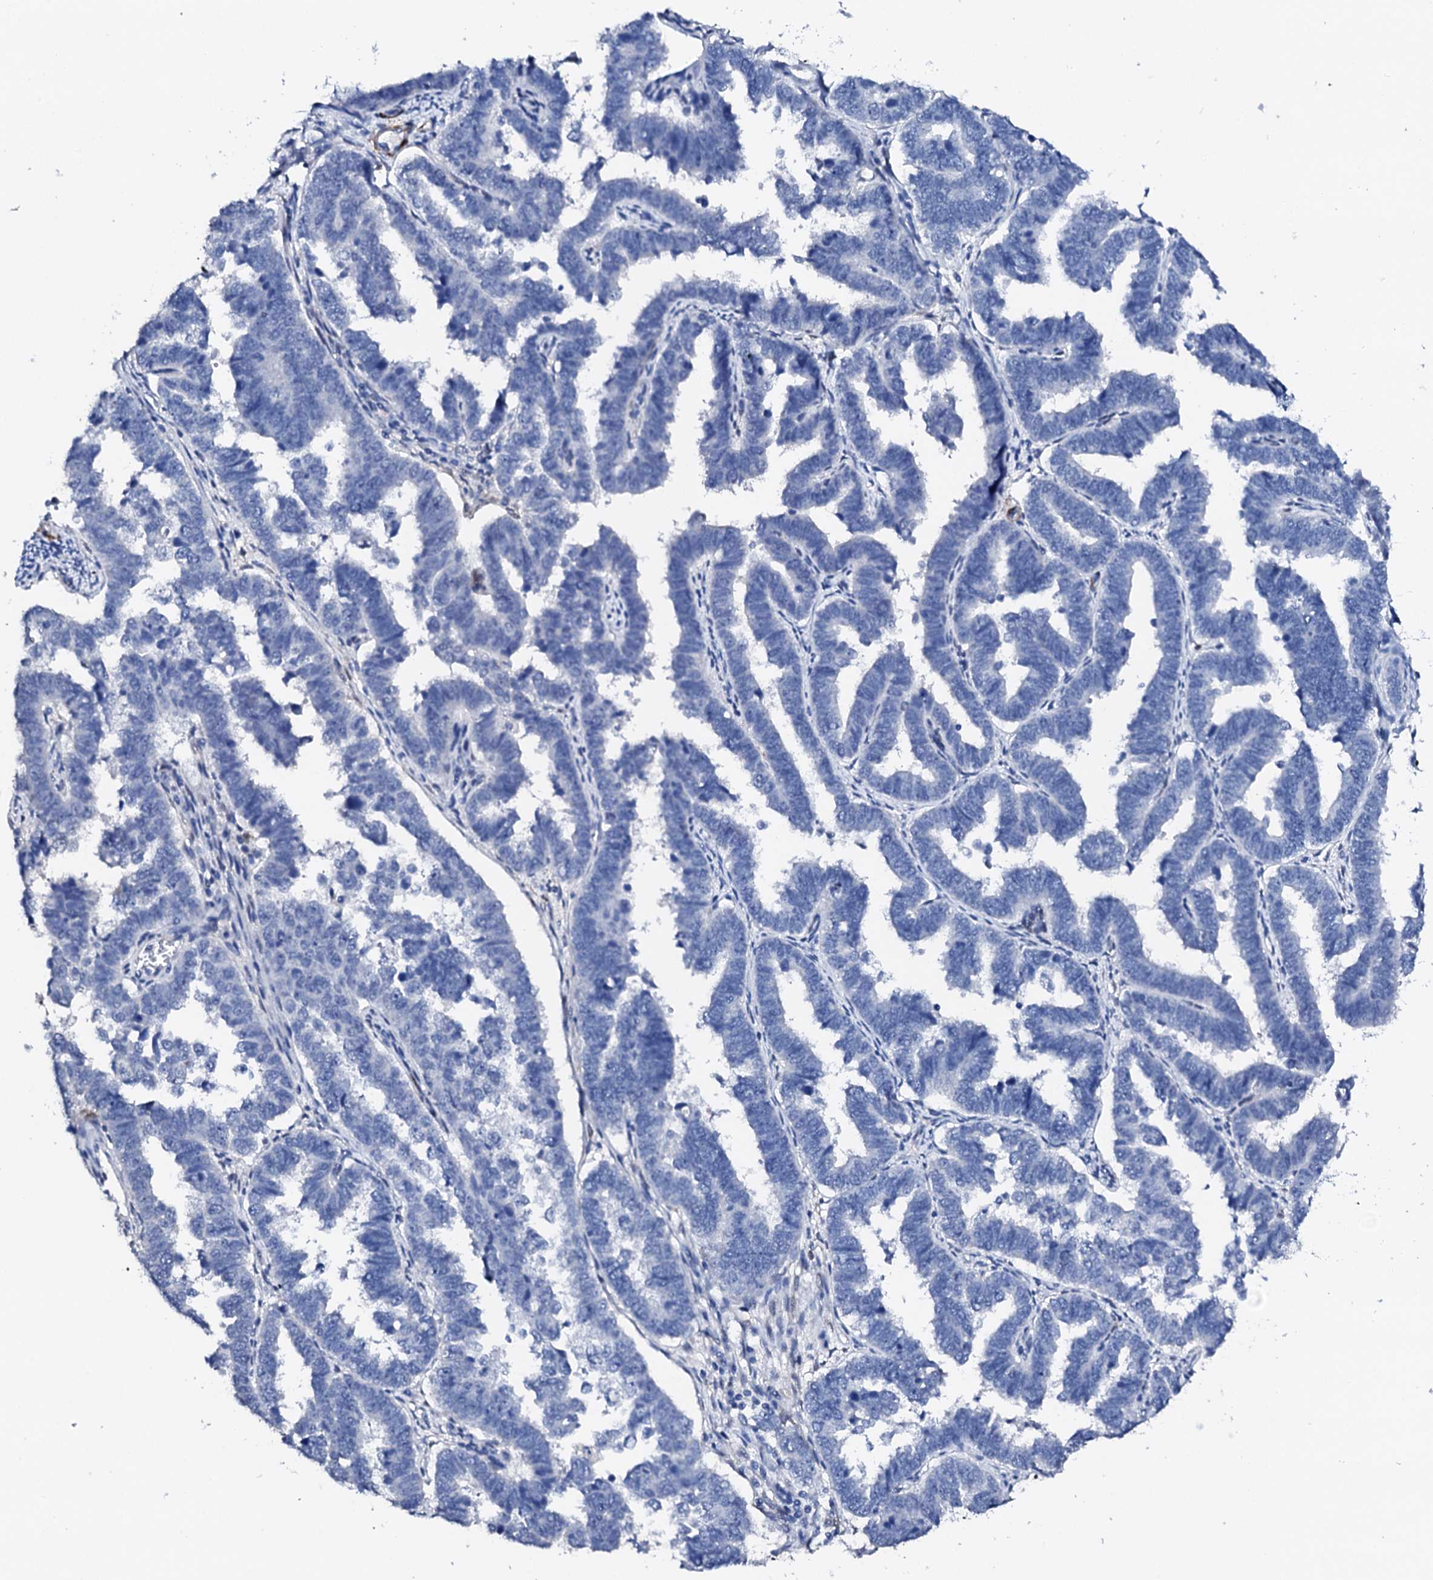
{"staining": {"intensity": "negative", "quantity": "none", "location": "none"}, "tissue": "endometrial cancer", "cell_type": "Tumor cells", "image_type": "cancer", "snomed": [{"axis": "morphology", "description": "Adenocarcinoma, NOS"}, {"axis": "topography", "description": "Endometrium"}], "caption": "High power microscopy micrograph of an immunohistochemistry photomicrograph of endometrial cancer, revealing no significant staining in tumor cells.", "gene": "NRIP2", "patient": {"sex": "female", "age": 75}}